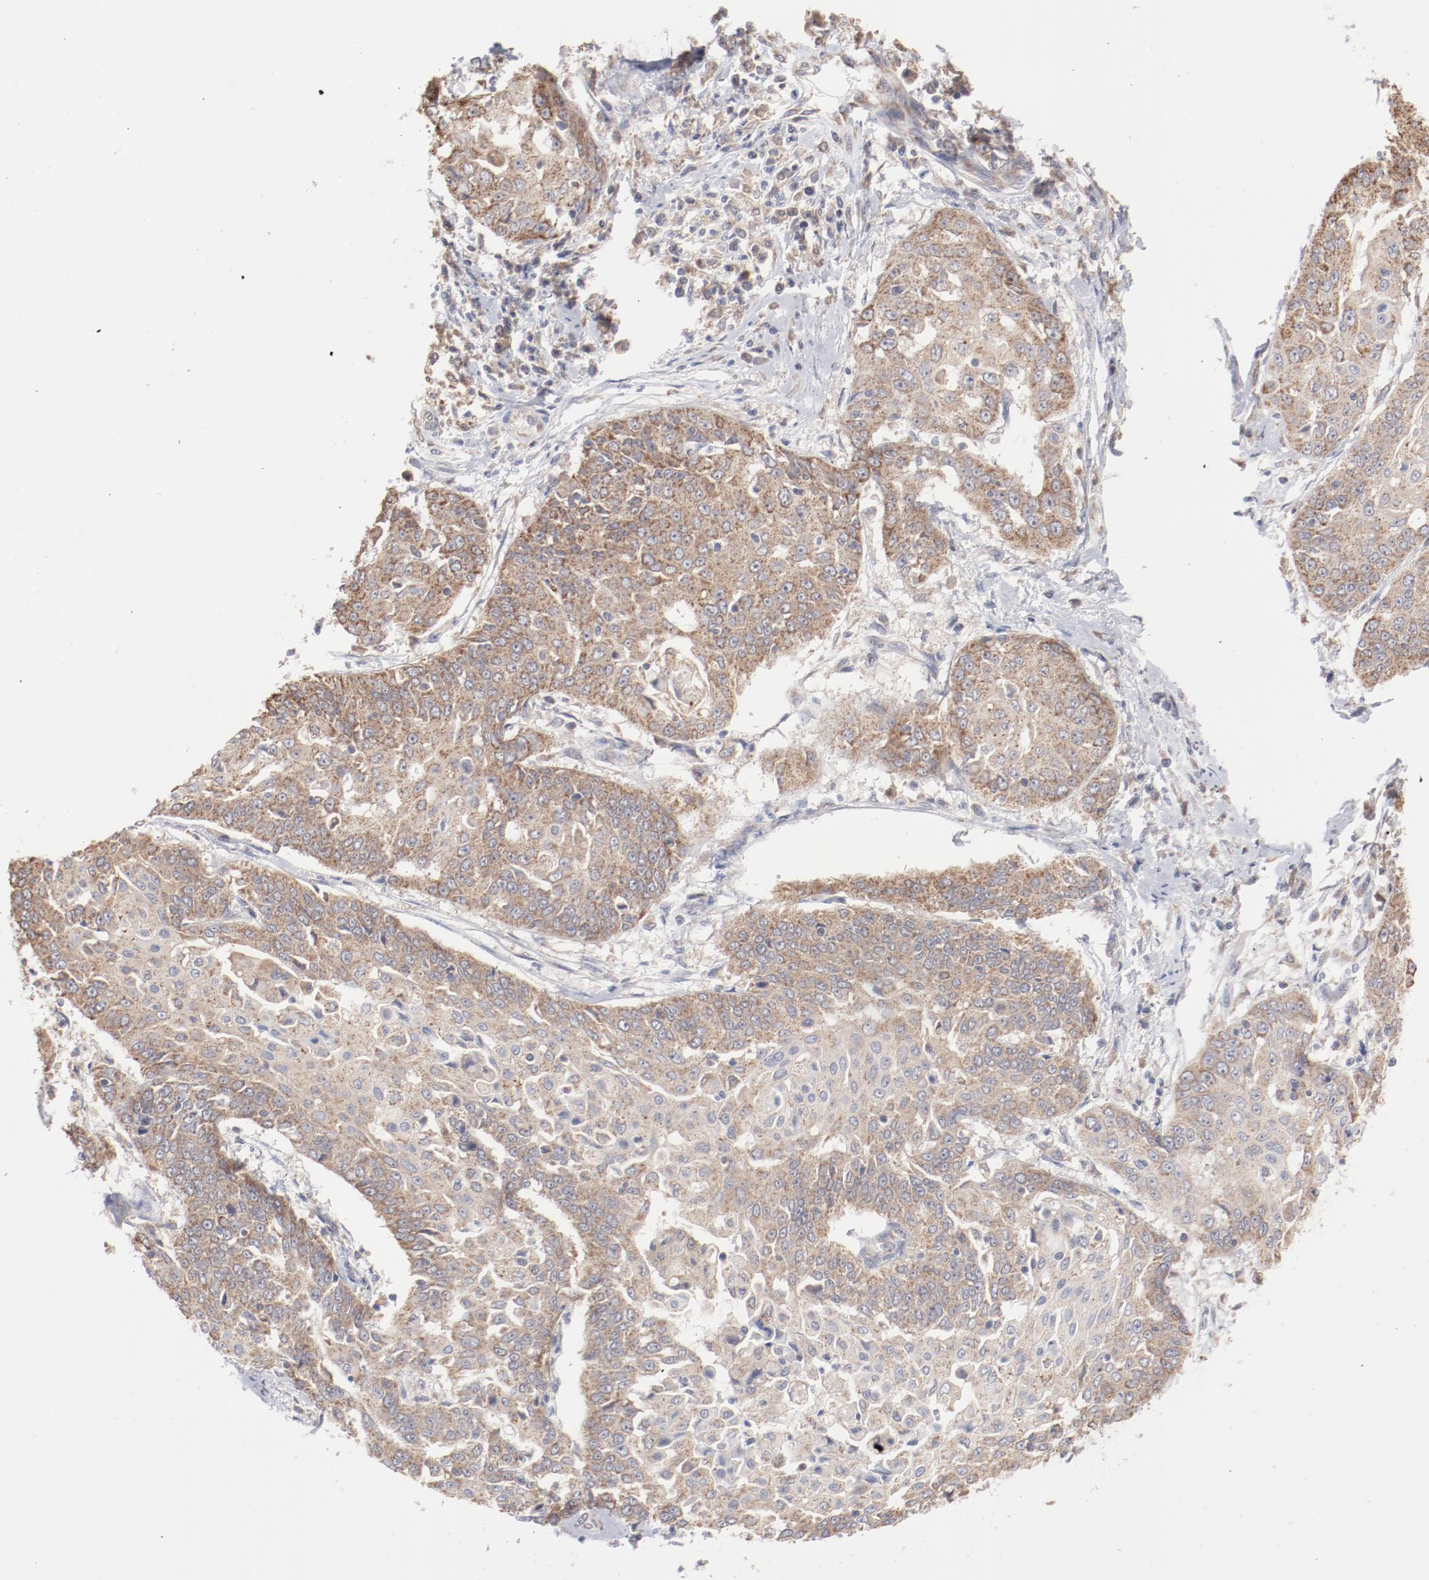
{"staining": {"intensity": "moderate", "quantity": ">75%", "location": "cytoplasmic/membranous"}, "tissue": "cervical cancer", "cell_type": "Tumor cells", "image_type": "cancer", "snomed": [{"axis": "morphology", "description": "Squamous cell carcinoma, NOS"}, {"axis": "topography", "description": "Cervix"}], "caption": "Immunohistochemistry (IHC) of human cervical squamous cell carcinoma displays medium levels of moderate cytoplasmic/membranous positivity in about >75% of tumor cells.", "gene": "PPFIBP2", "patient": {"sex": "female", "age": 64}}